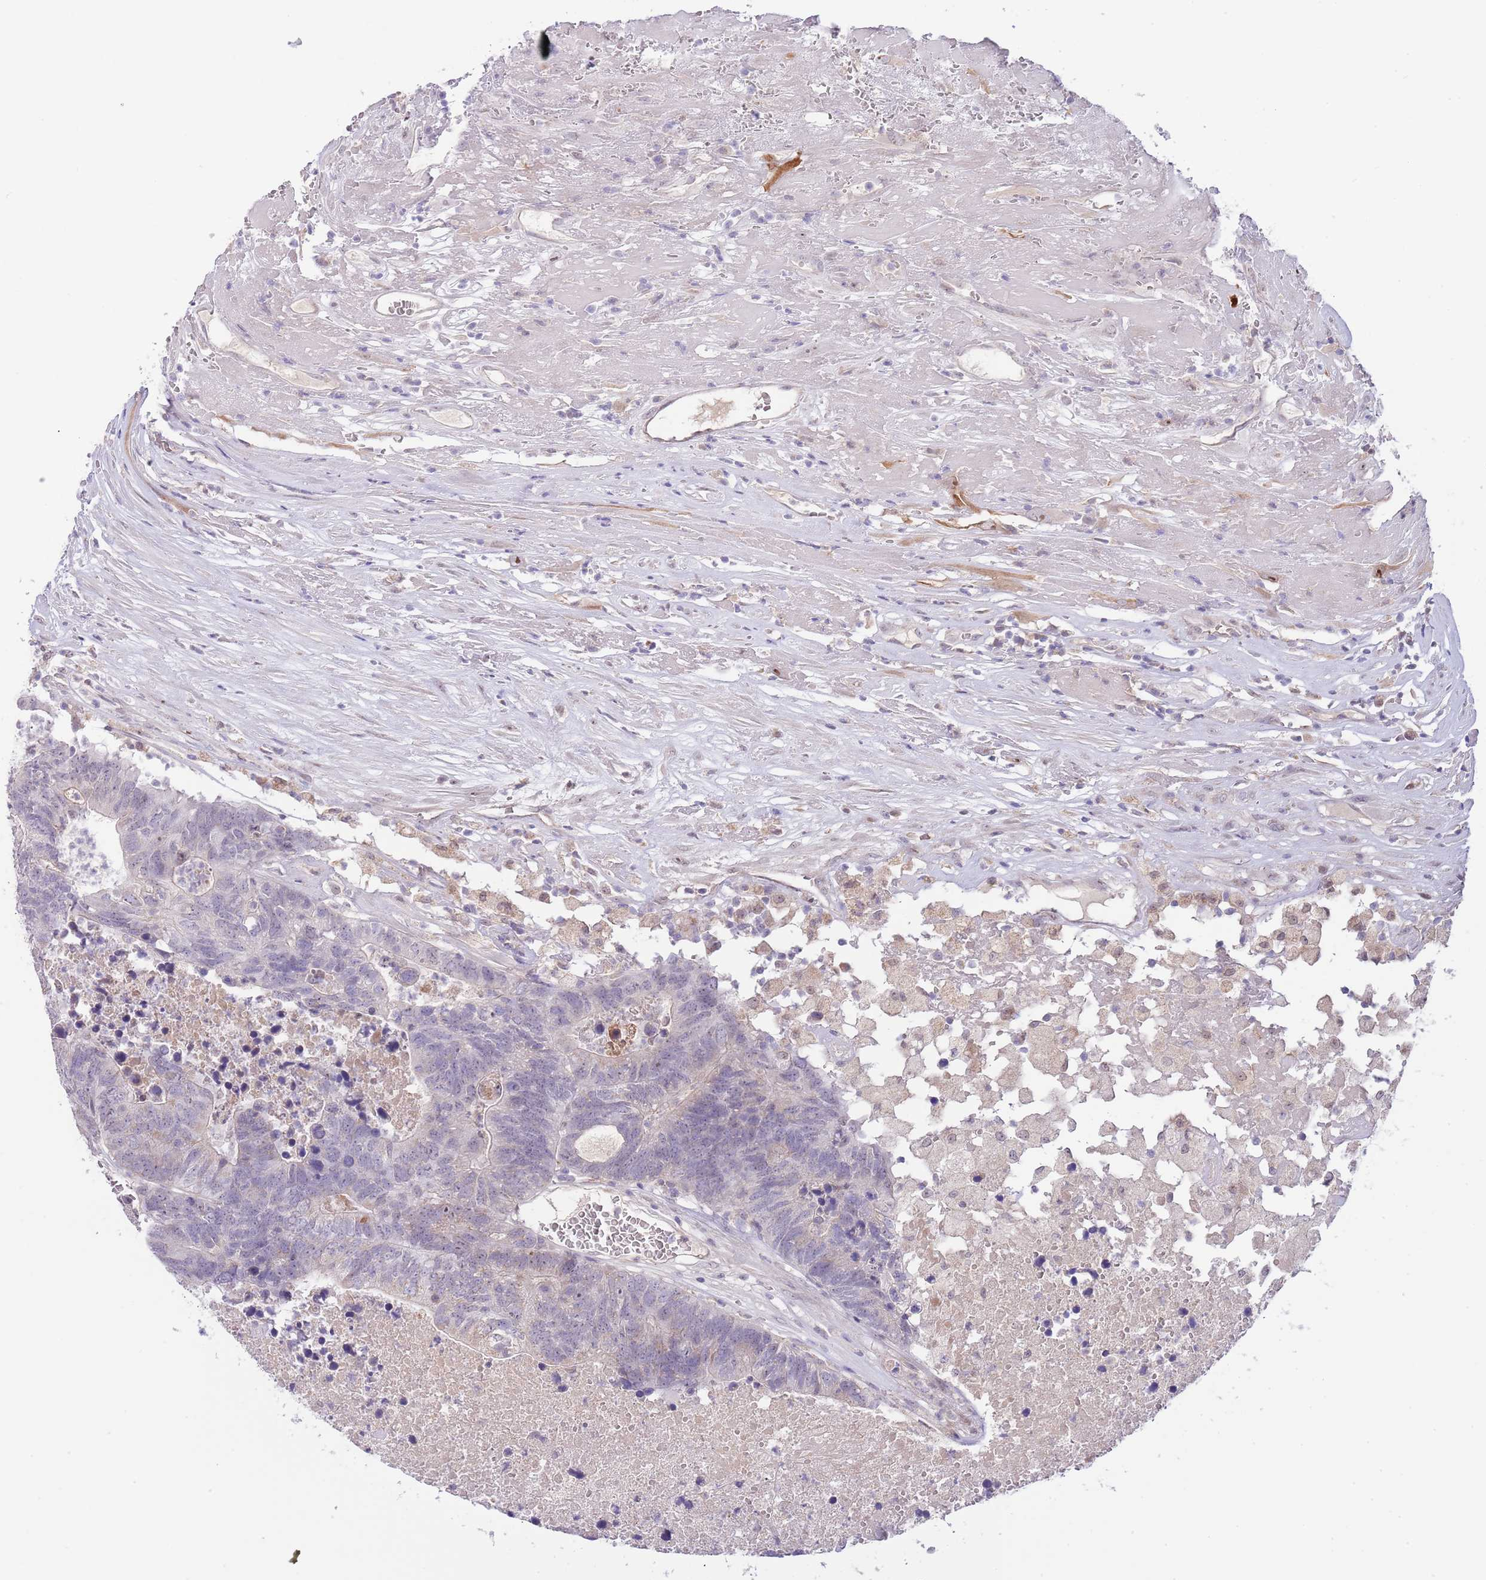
{"staining": {"intensity": "negative", "quantity": "none", "location": "none"}, "tissue": "colorectal cancer", "cell_type": "Tumor cells", "image_type": "cancer", "snomed": [{"axis": "morphology", "description": "Adenocarcinoma, NOS"}, {"axis": "topography", "description": "Colon"}], "caption": "This is a image of IHC staining of adenocarcinoma (colorectal), which shows no positivity in tumor cells.", "gene": "AP1S2", "patient": {"sex": "female", "age": 48}}